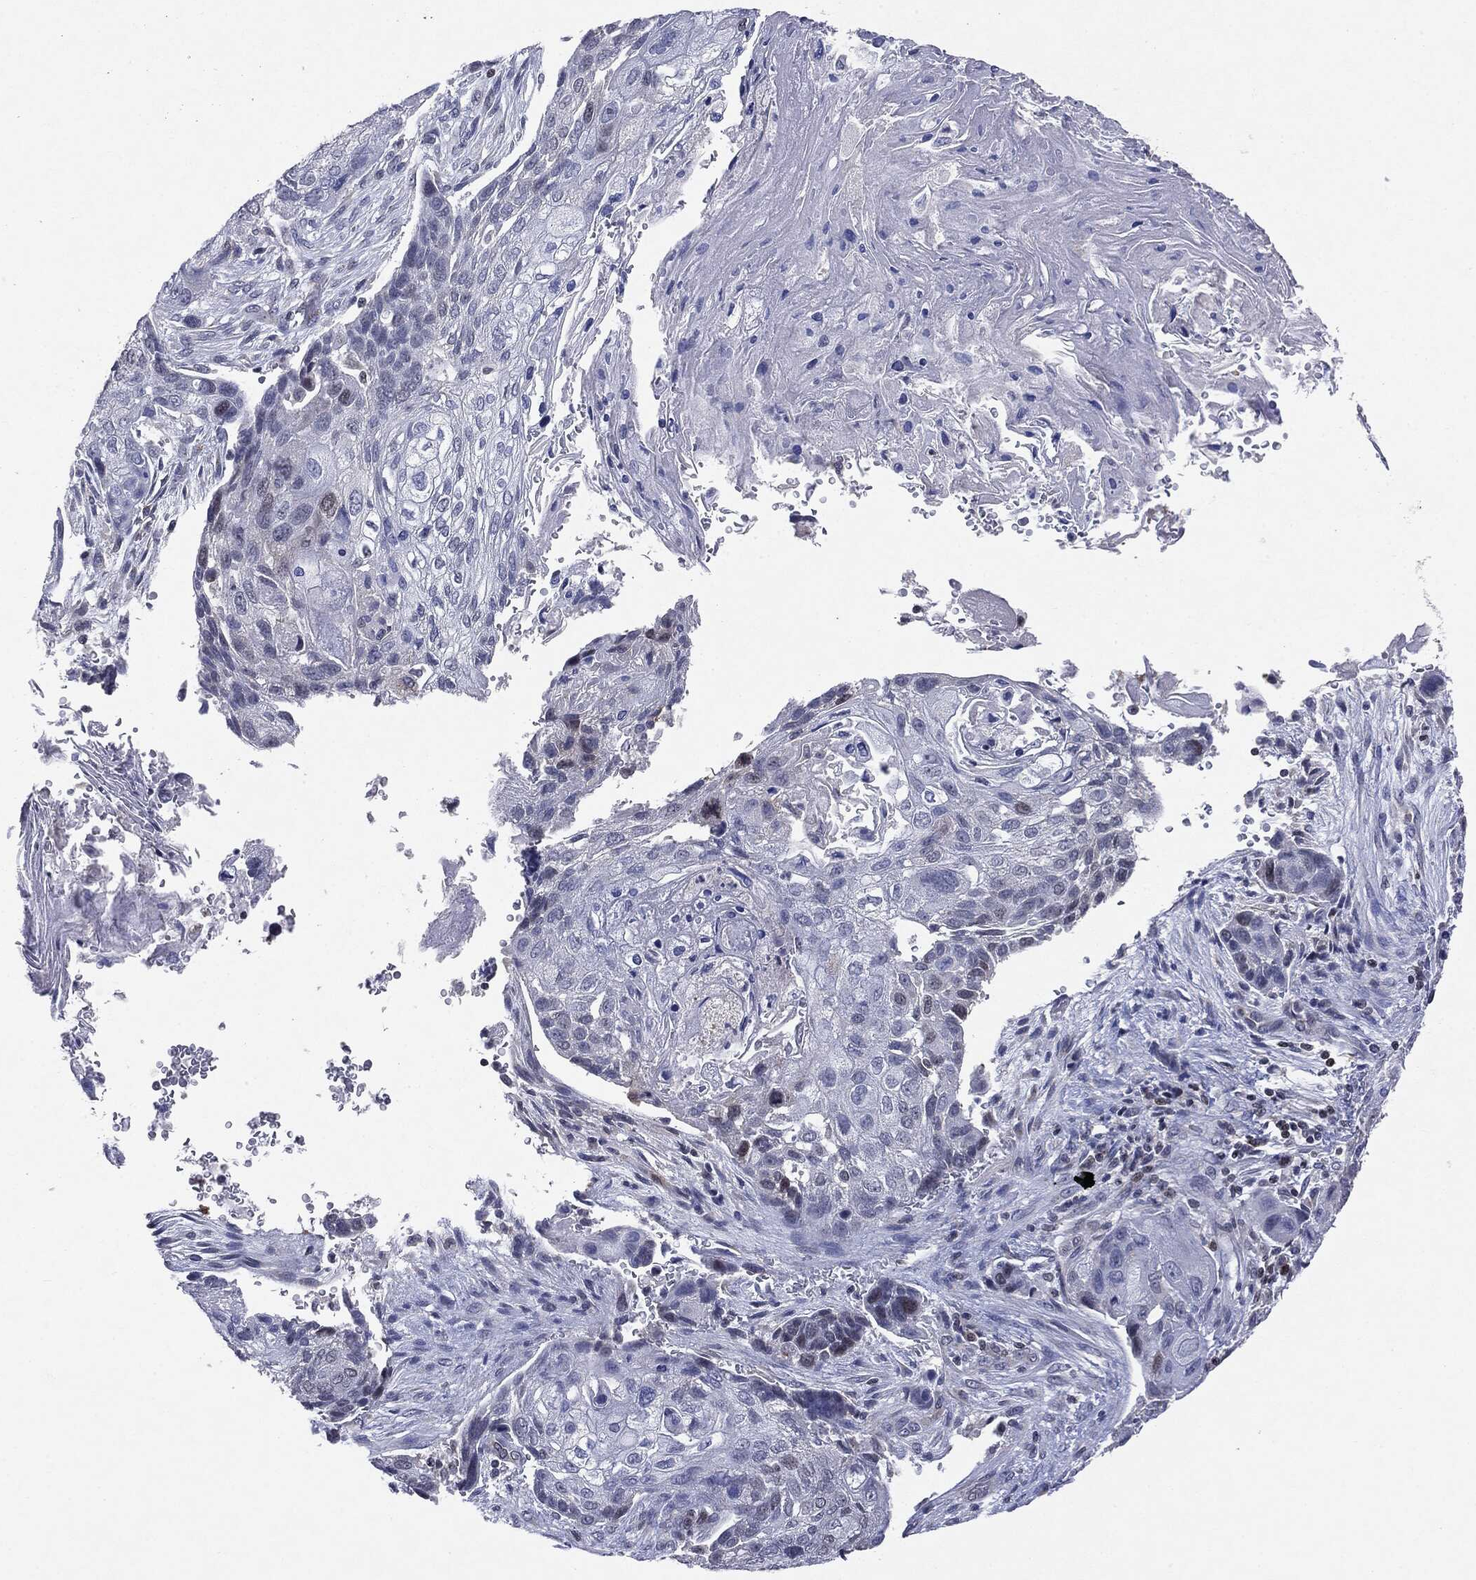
{"staining": {"intensity": "negative", "quantity": "none", "location": "none"}, "tissue": "lung cancer", "cell_type": "Tumor cells", "image_type": "cancer", "snomed": [{"axis": "morphology", "description": "Normal tissue, NOS"}, {"axis": "morphology", "description": "Squamous cell carcinoma, NOS"}, {"axis": "topography", "description": "Bronchus"}, {"axis": "topography", "description": "Lung"}], "caption": "Image shows no significant protein staining in tumor cells of squamous cell carcinoma (lung). Nuclei are stained in blue.", "gene": "KIF2C", "patient": {"sex": "male", "age": 69}}